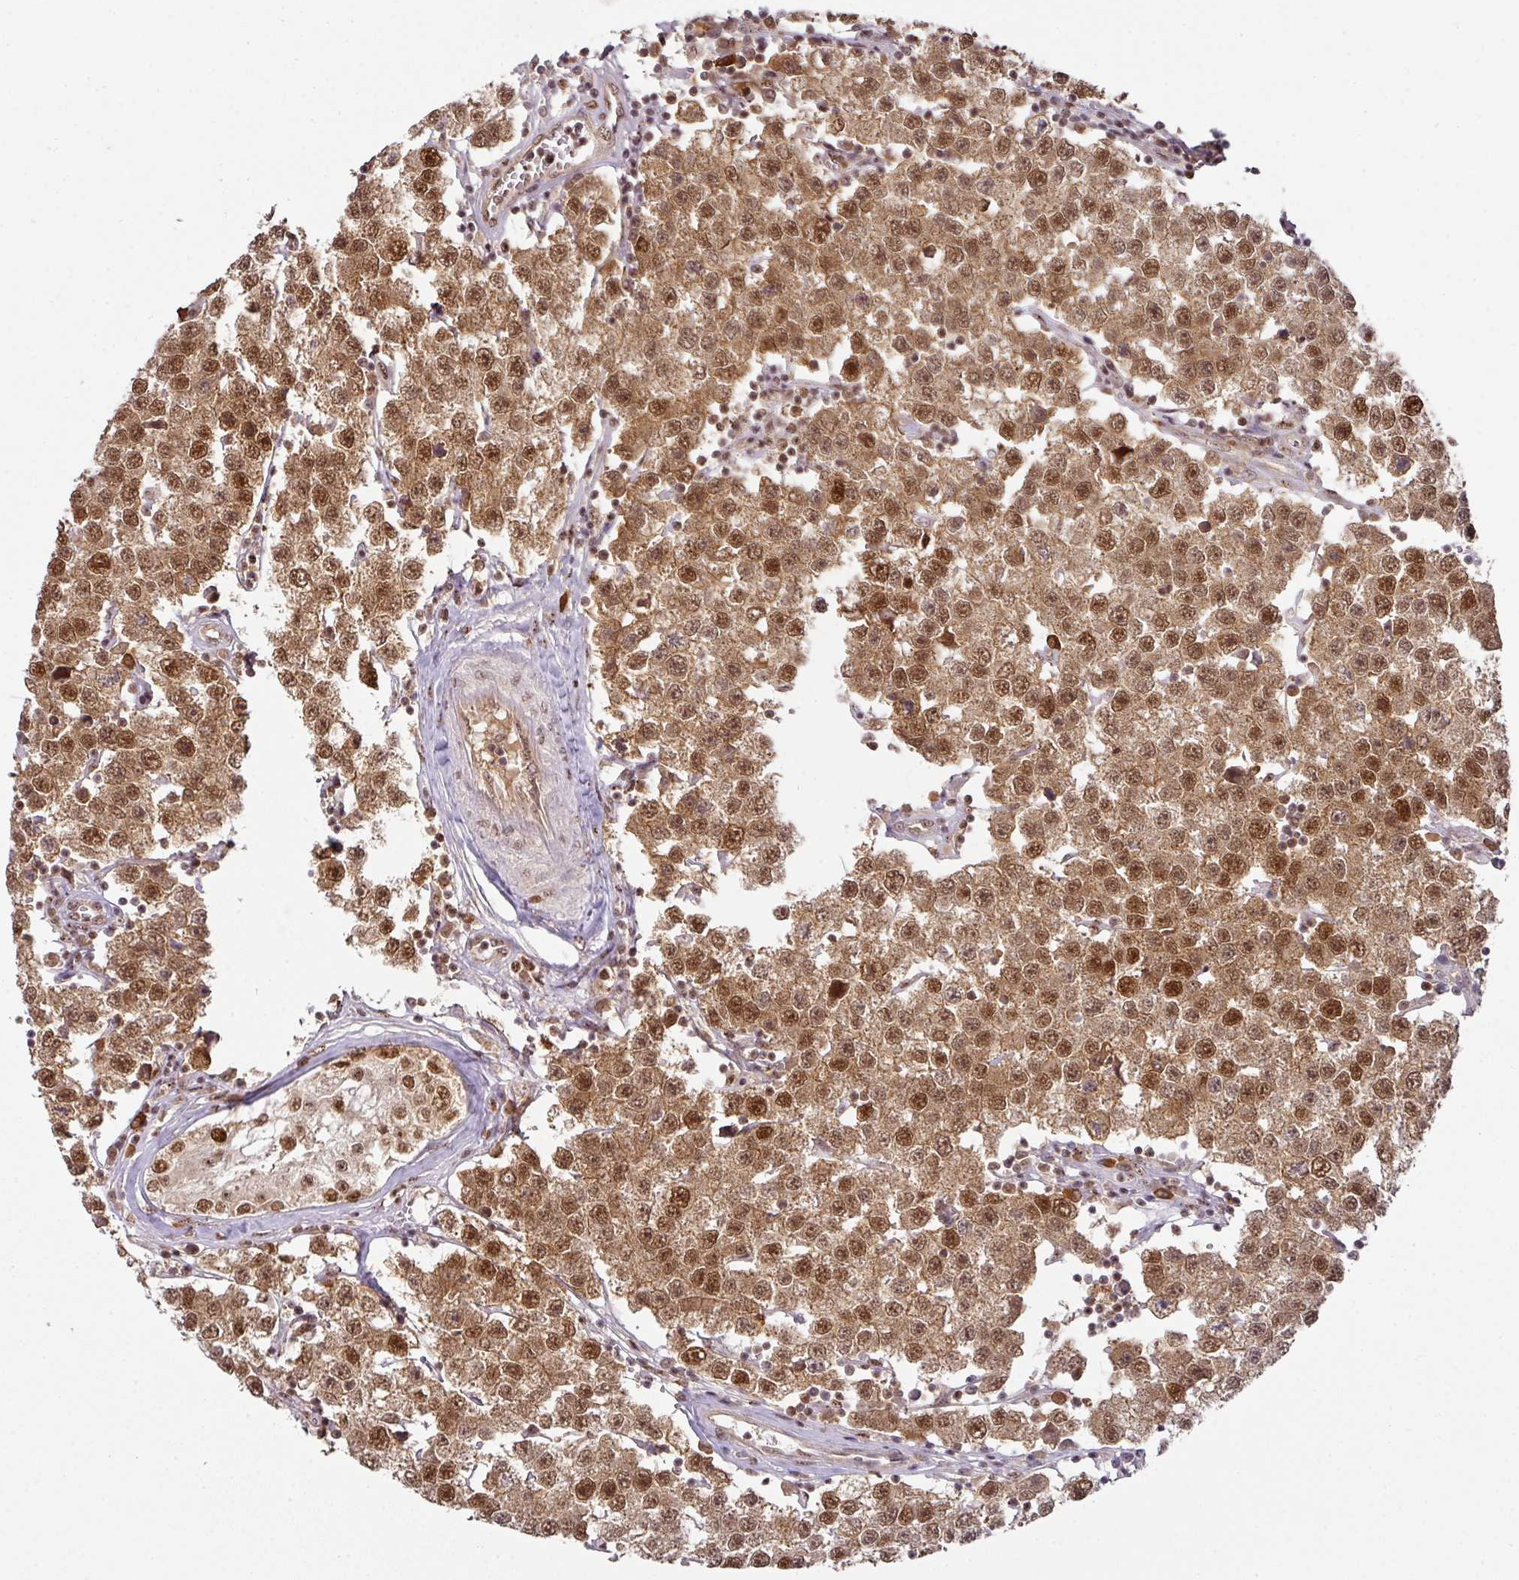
{"staining": {"intensity": "moderate", "quantity": ">75%", "location": "cytoplasmic/membranous,nuclear"}, "tissue": "testis cancer", "cell_type": "Tumor cells", "image_type": "cancer", "snomed": [{"axis": "morphology", "description": "Seminoma, NOS"}, {"axis": "topography", "description": "Testis"}], "caption": "Testis seminoma was stained to show a protein in brown. There is medium levels of moderate cytoplasmic/membranous and nuclear expression in approximately >75% of tumor cells.", "gene": "RANBP9", "patient": {"sex": "male", "age": 34}}